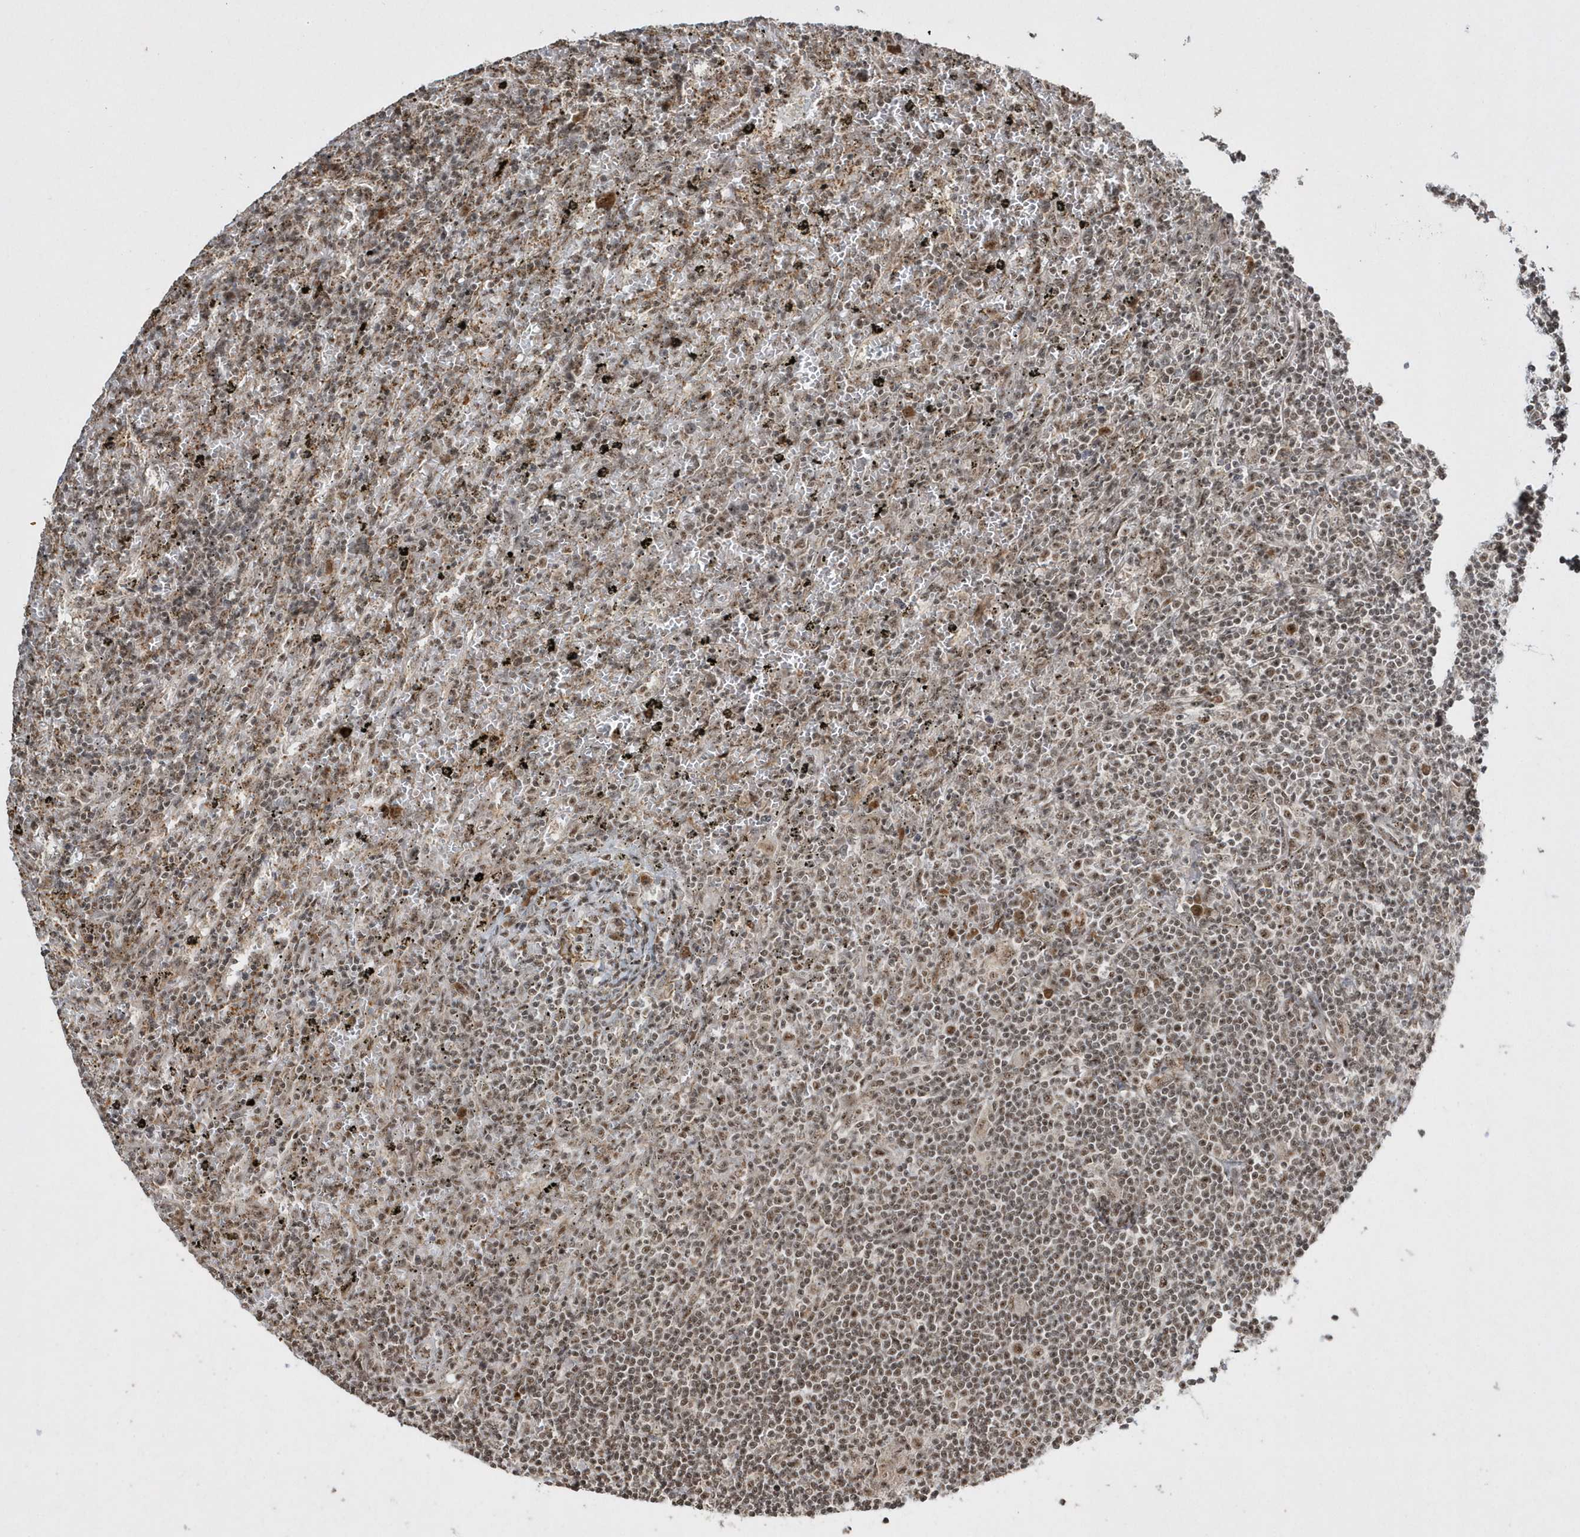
{"staining": {"intensity": "moderate", "quantity": "<25%", "location": "nuclear"}, "tissue": "lymphoma", "cell_type": "Tumor cells", "image_type": "cancer", "snomed": [{"axis": "morphology", "description": "Malignant lymphoma, non-Hodgkin's type, Low grade"}, {"axis": "topography", "description": "Spleen"}], "caption": "Moderate nuclear positivity is present in about <25% of tumor cells in malignant lymphoma, non-Hodgkin's type (low-grade). The protein is shown in brown color, while the nuclei are stained blue.", "gene": "POLR3B", "patient": {"sex": "male", "age": 76}}